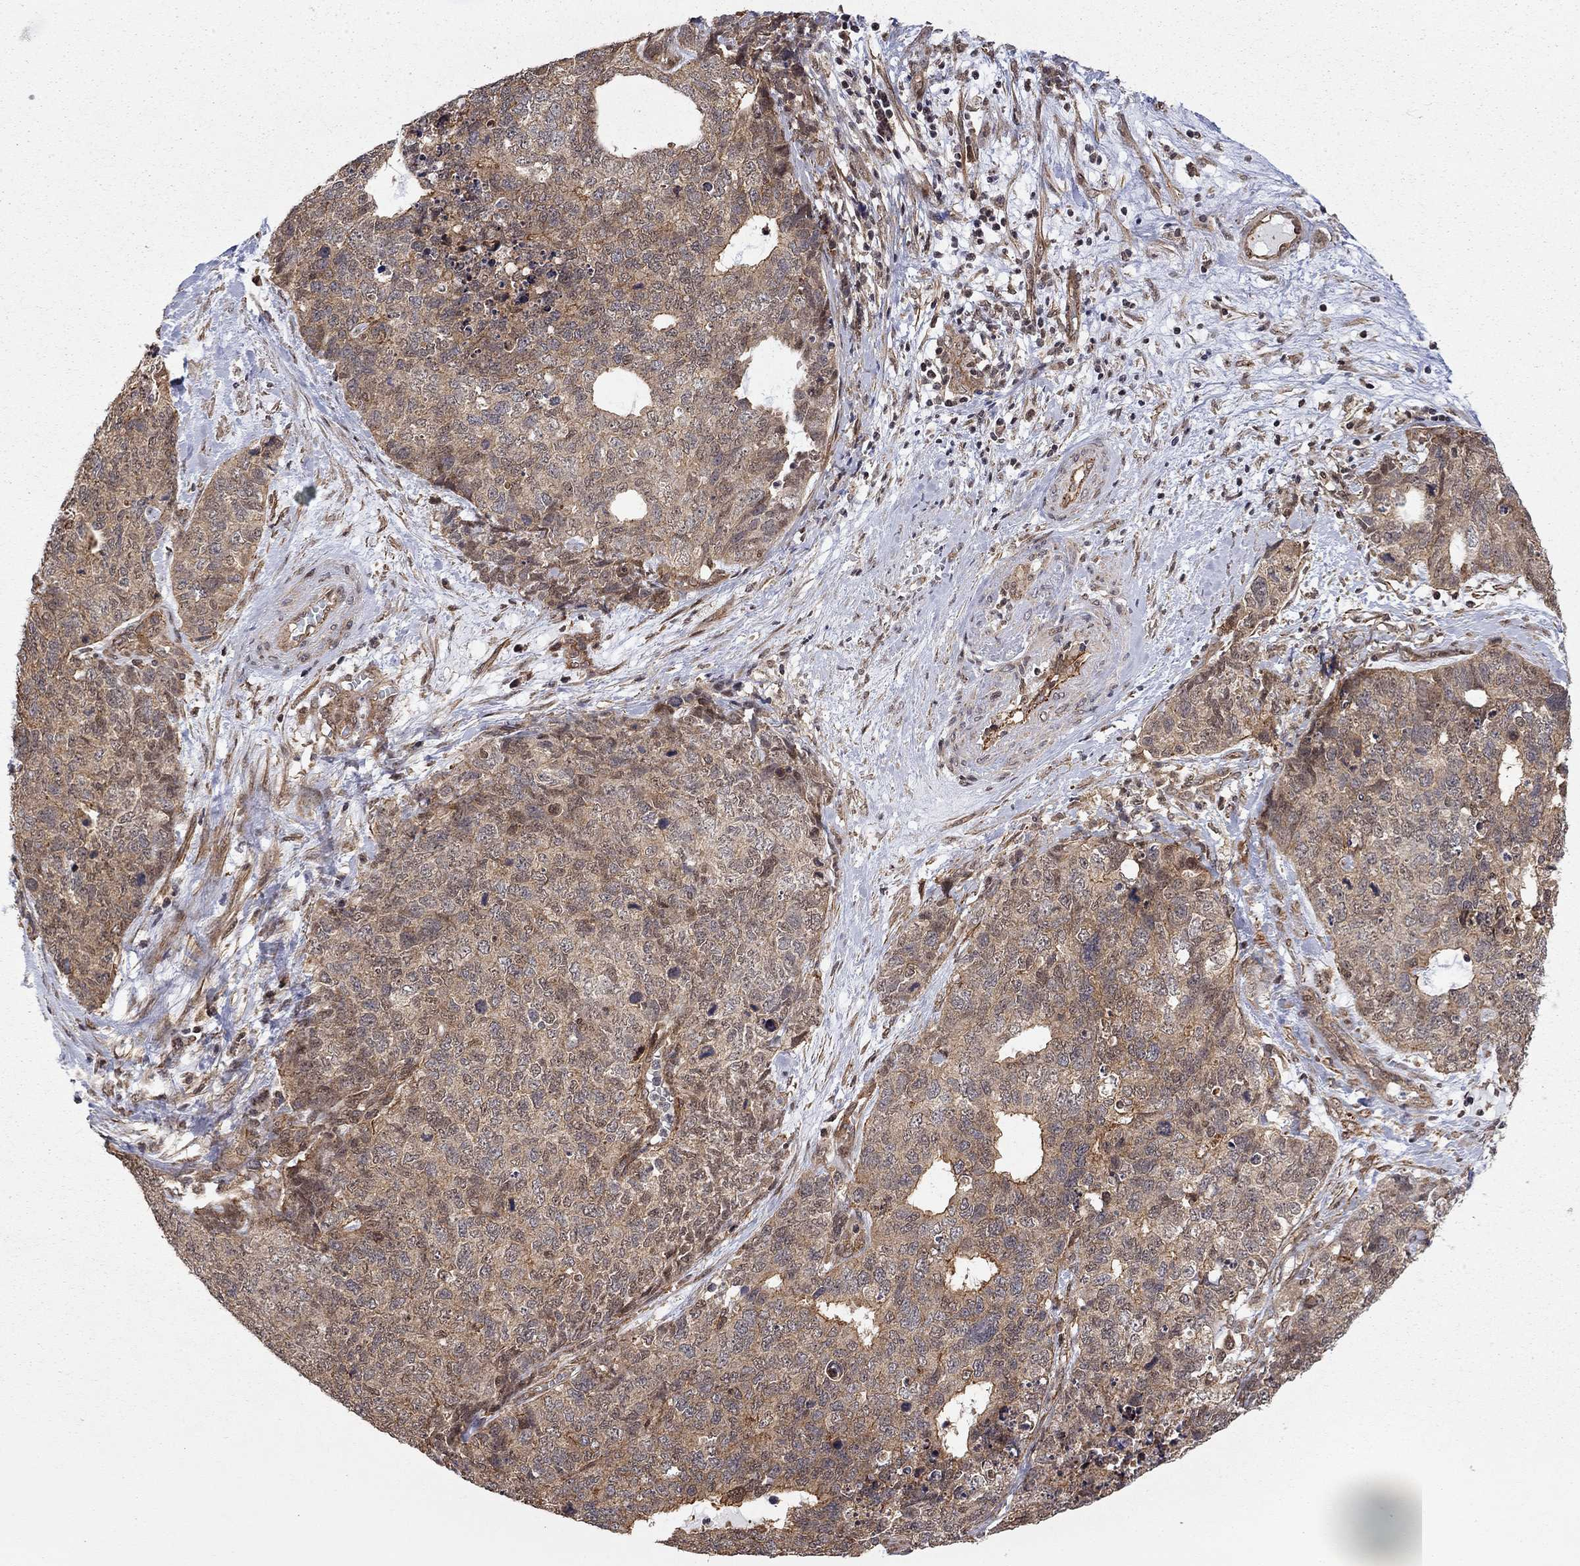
{"staining": {"intensity": "moderate", "quantity": ">75%", "location": "cytoplasmic/membranous"}, "tissue": "cervical cancer", "cell_type": "Tumor cells", "image_type": "cancer", "snomed": [{"axis": "morphology", "description": "Squamous cell carcinoma, NOS"}, {"axis": "topography", "description": "Cervix"}], "caption": "The micrograph demonstrates a brown stain indicating the presence of a protein in the cytoplasmic/membranous of tumor cells in cervical cancer (squamous cell carcinoma).", "gene": "TDP1", "patient": {"sex": "female", "age": 63}}